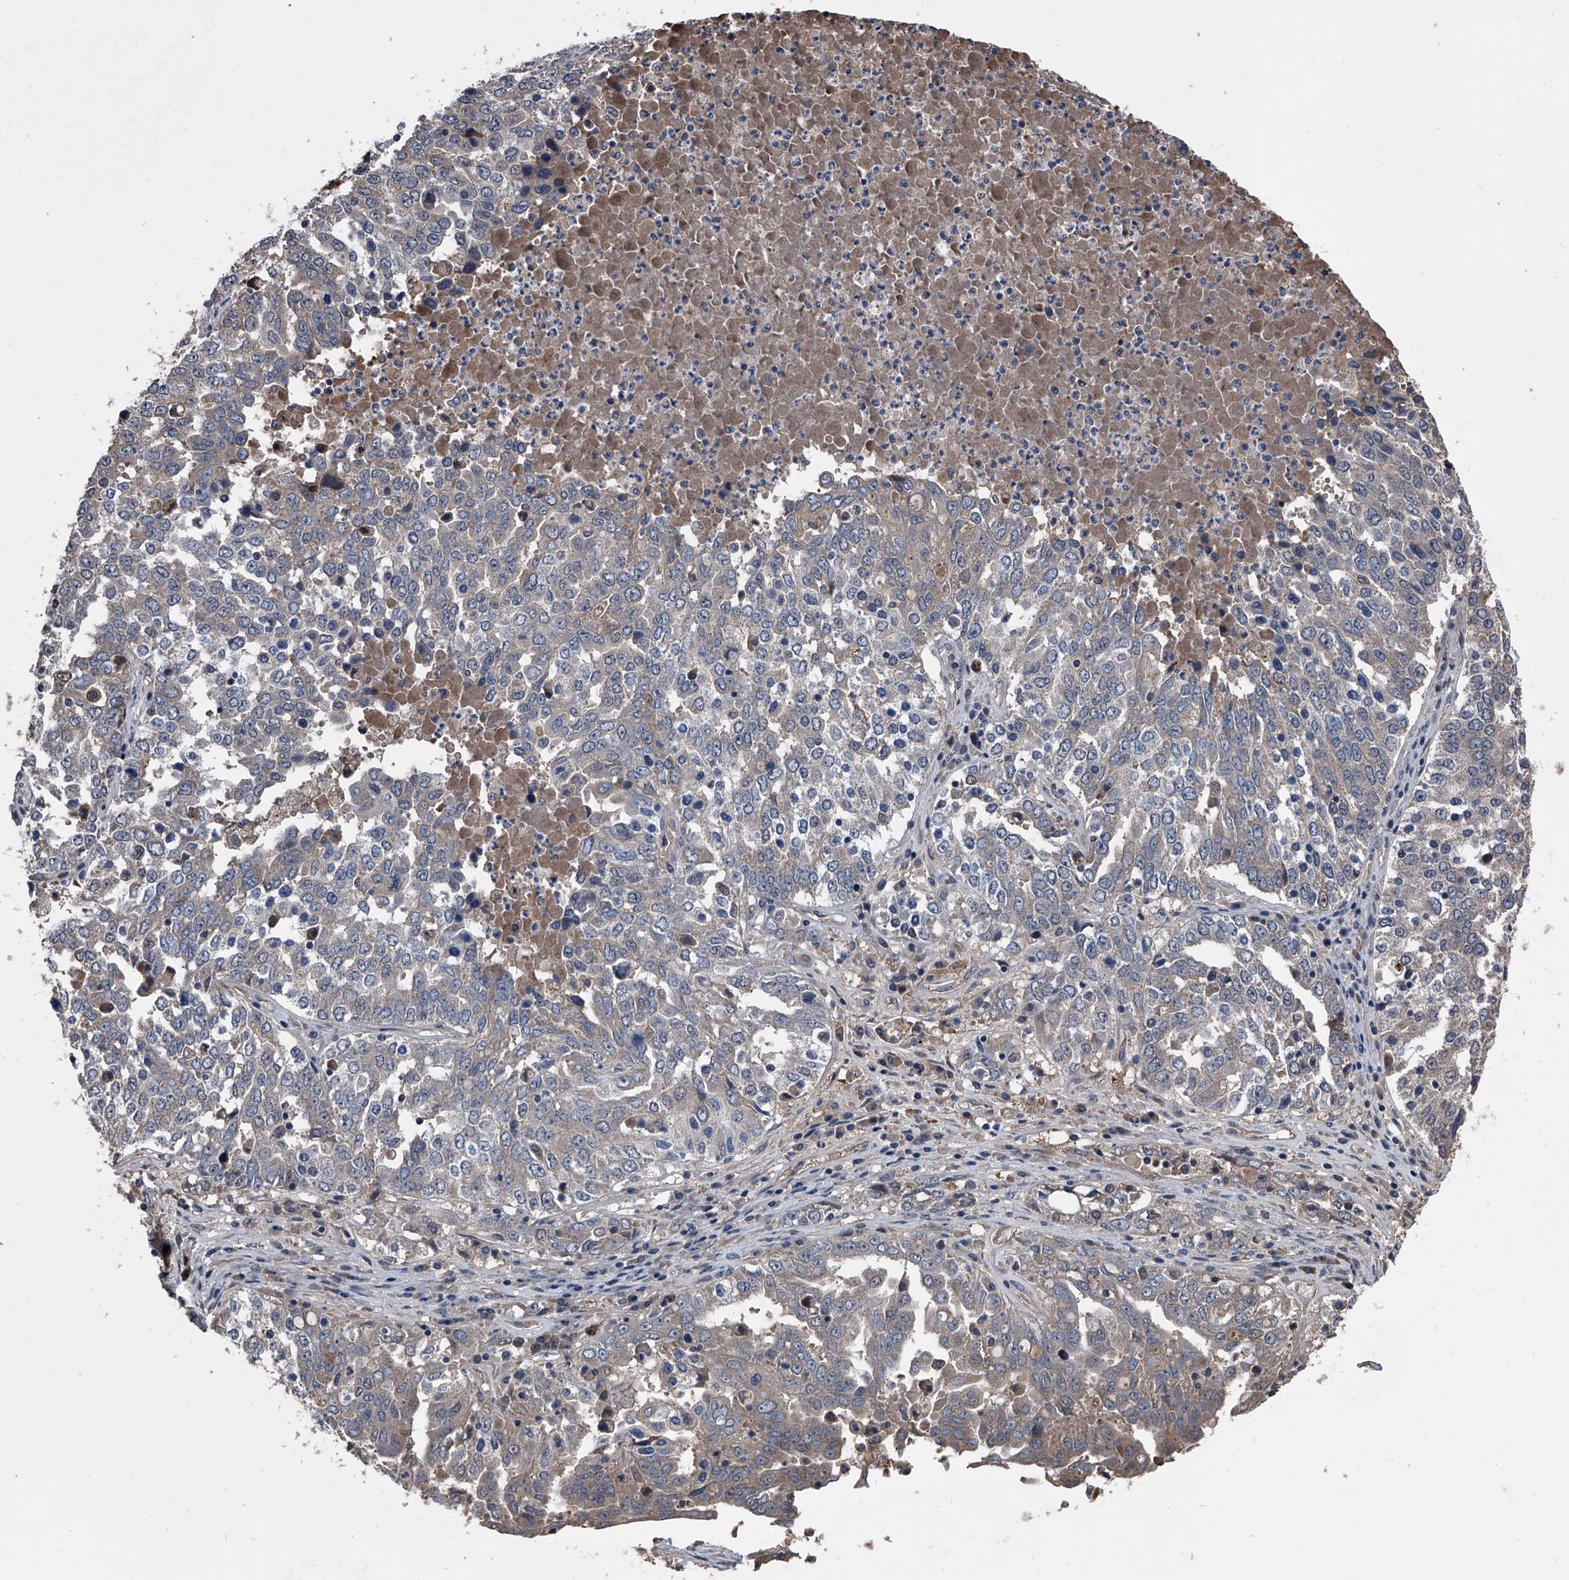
{"staining": {"intensity": "weak", "quantity": "<25%", "location": "cytoplasmic/membranous"}, "tissue": "ovarian cancer", "cell_type": "Tumor cells", "image_type": "cancer", "snomed": [{"axis": "morphology", "description": "Carcinoma, endometroid"}, {"axis": "topography", "description": "Ovary"}], "caption": "Tumor cells show no significant positivity in ovarian endometroid carcinoma.", "gene": "KIF13A", "patient": {"sex": "female", "age": 62}}